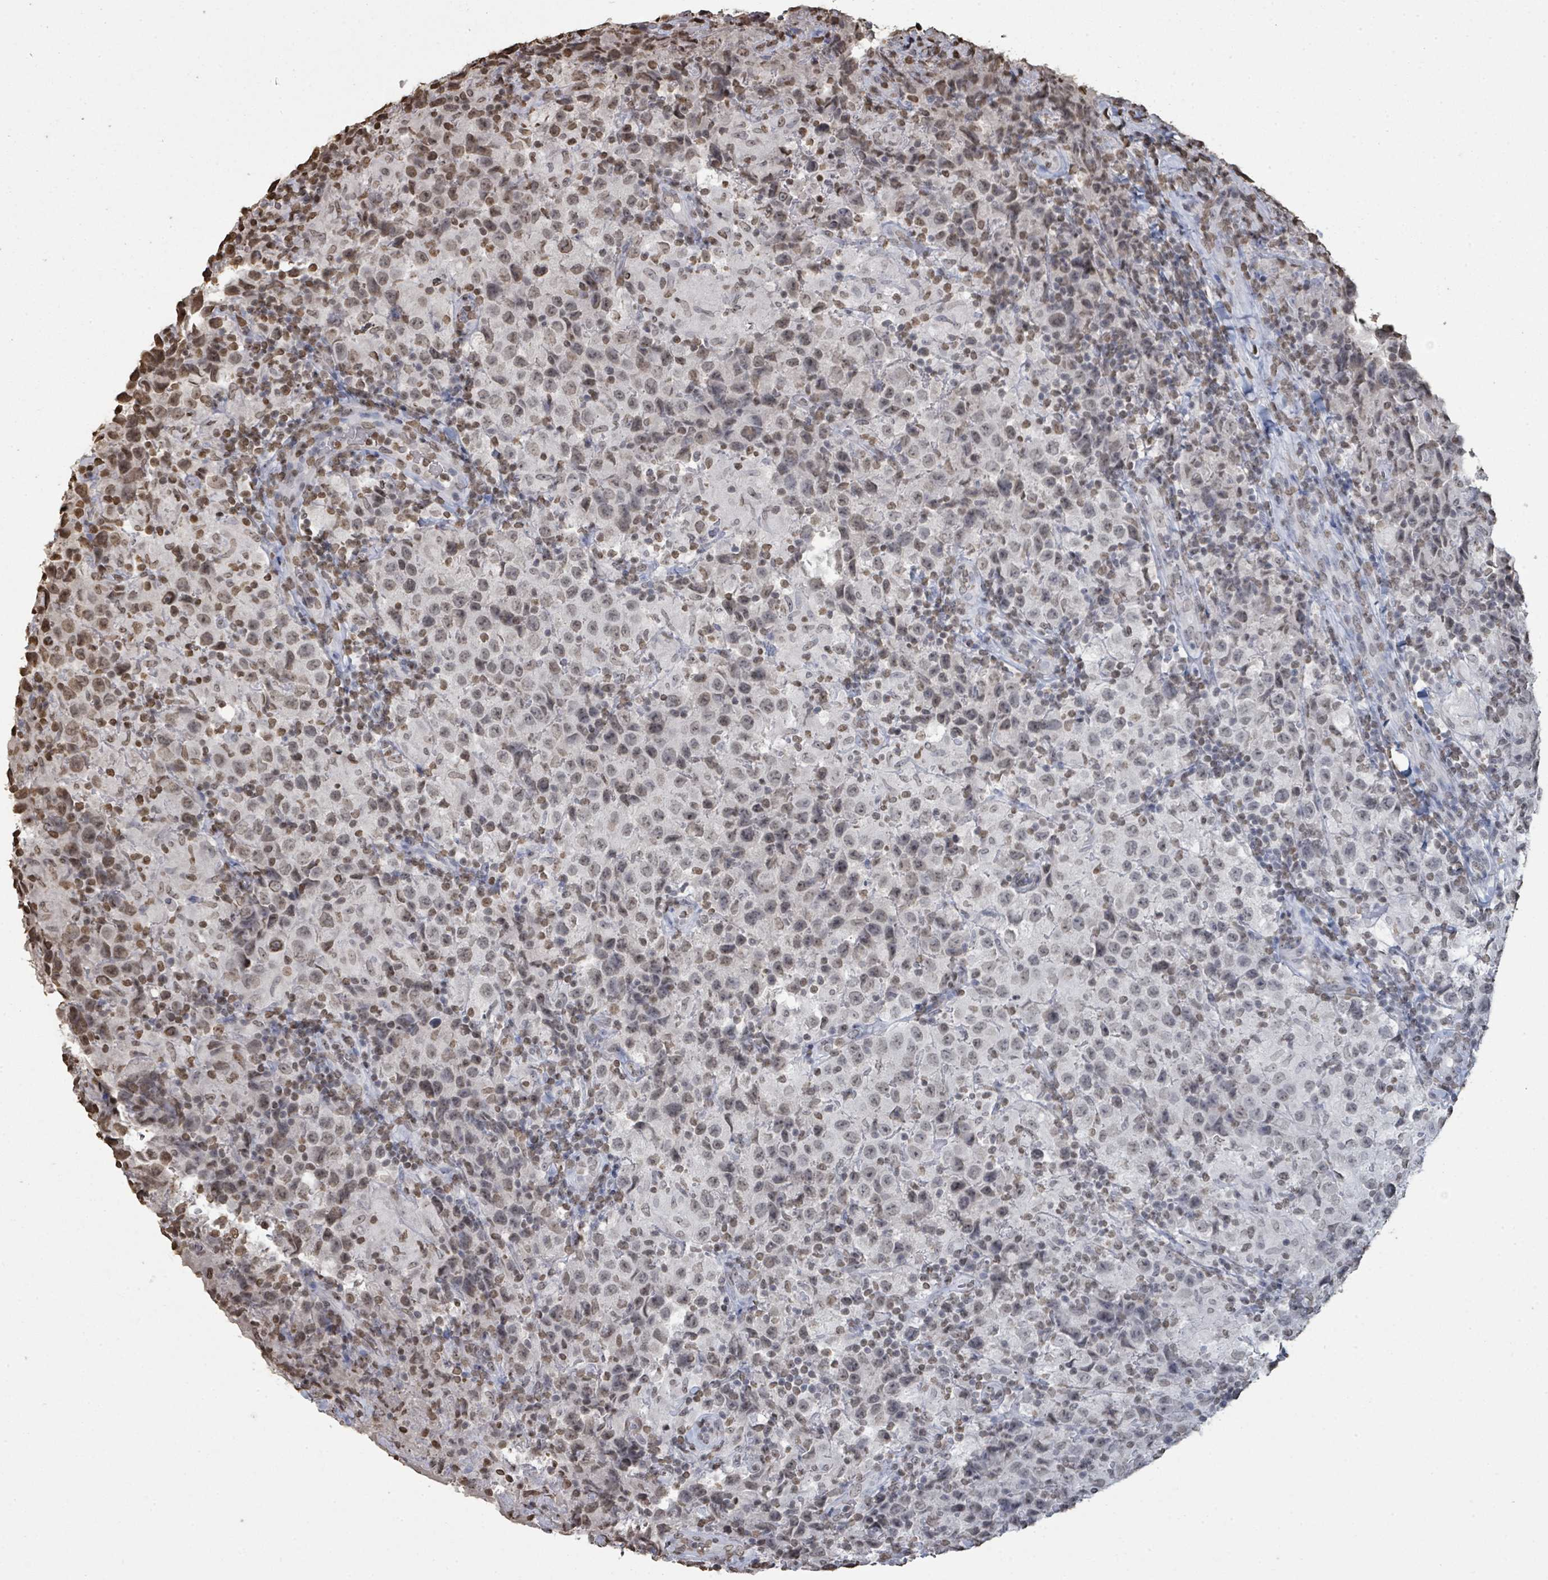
{"staining": {"intensity": "moderate", "quantity": "<25%", "location": "nuclear"}, "tissue": "testis cancer", "cell_type": "Tumor cells", "image_type": "cancer", "snomed": [{"axis": "morphology", "description": "Seminoma, NOS"}, {"axis": "morphology", "description": "Carcinoma, Embryonal, NOS"}, {"axis": "topography", "description": "Testis"}], "caption": "High-magnification brightfield microscopy of seminoma (testis) stained with DAB (3,3'-diaminobenzidine) (brown) and counterstained with hematoxylin (blue). tumor cells exhibit moderate nuclear staining is identified in approximately<25% of cells.", "gene": "MRPS12", "patient": {"sex": "male", "age": 41}}